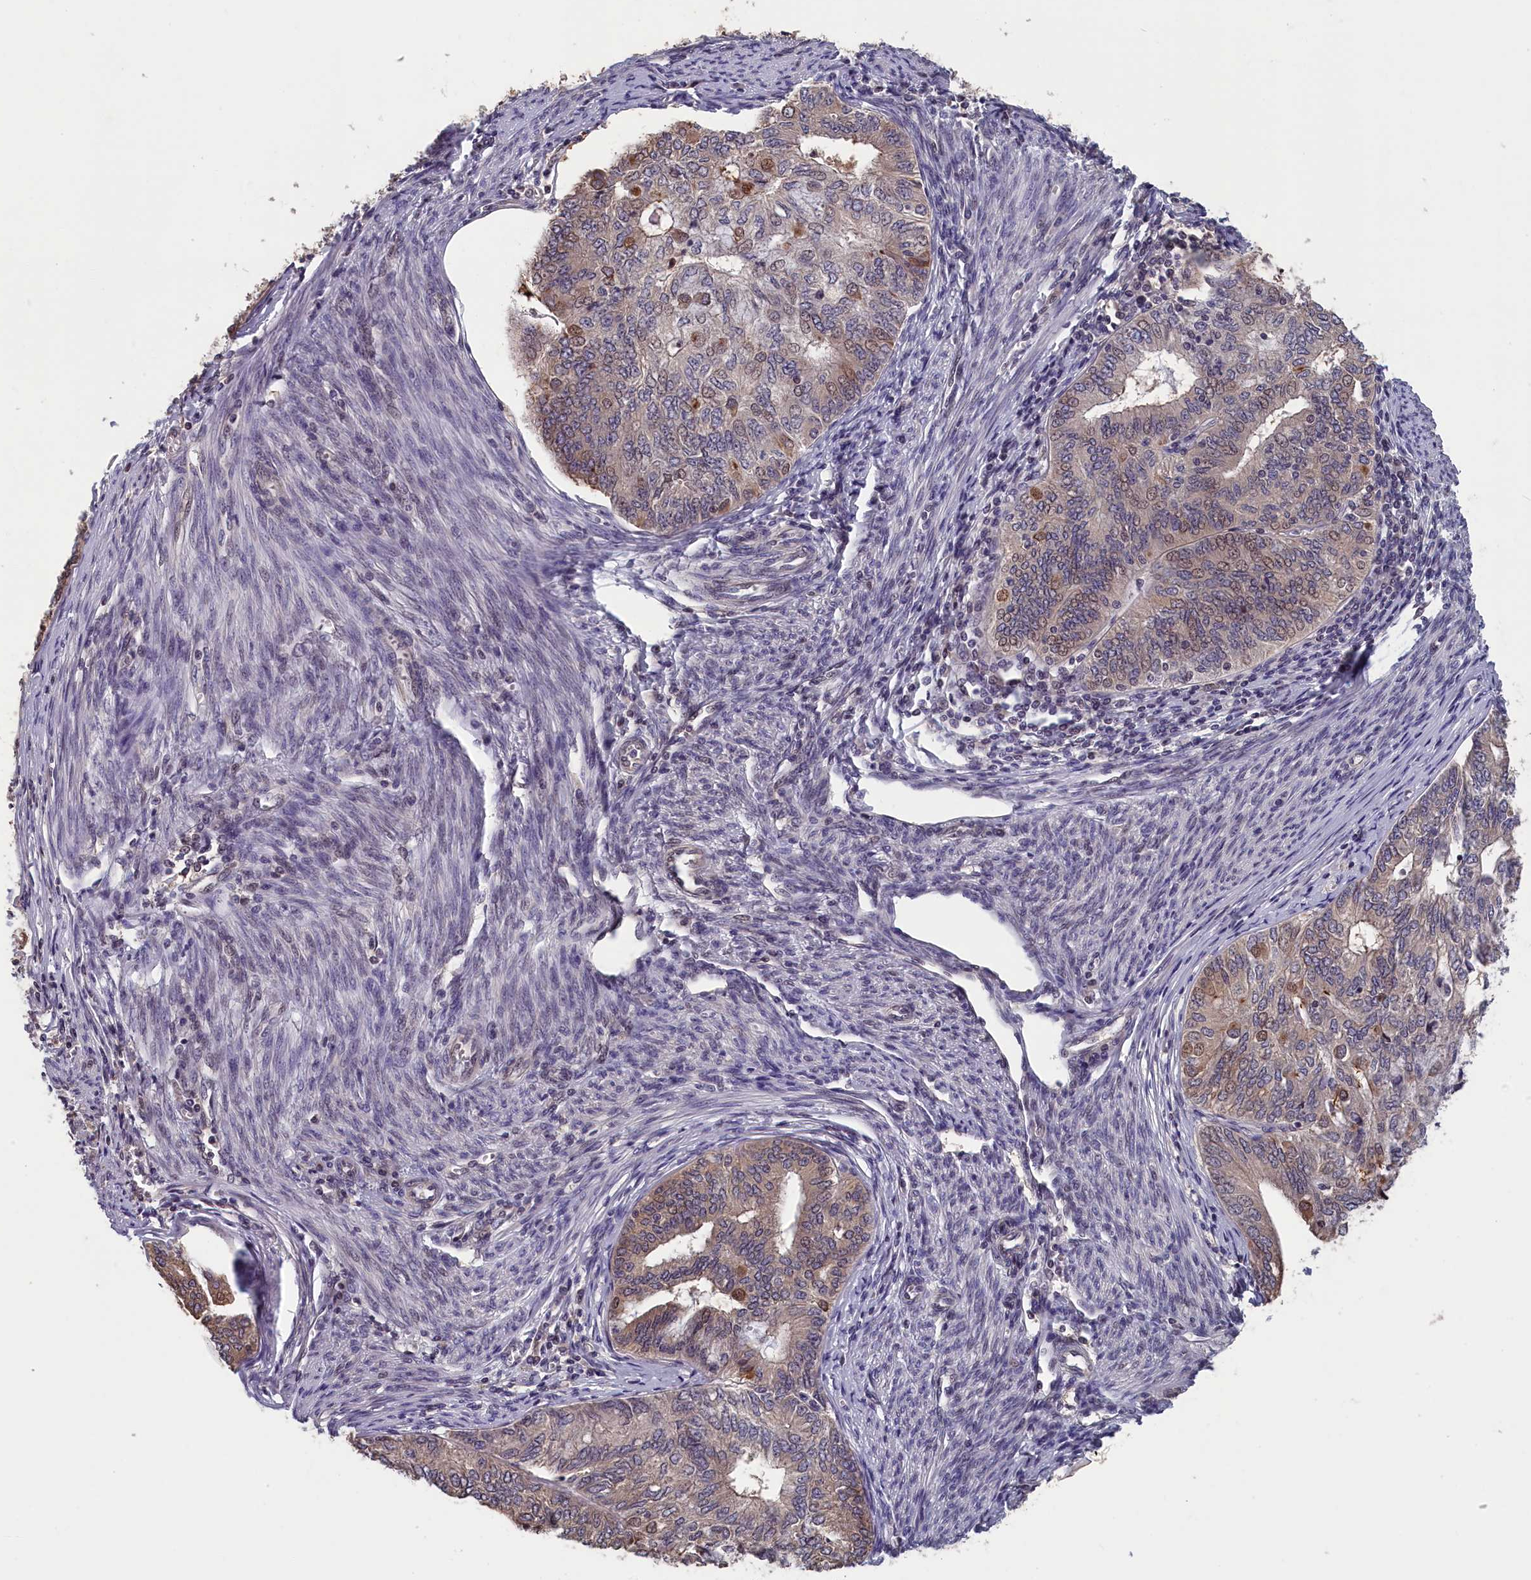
{"staining": {"intensity": "moderate", "quantity": "<25%", "location": "nuclear"}, "tissue": "endometrial cancer", "cell_type": "Tumor cells", "image_type": "cancer", "snomed": [{"axis": "morphology", "description": "Adenocarcinoma, NOS"}, {"axis": "topography", "description": "Endometrium"}], "caption": "Protein staining of endometrial cancer tissue exhibits moderate nuclear staining in about <25% of tumor cells.", "gene": "TMEM116", "patient": {"sex": "female", "age": 68}}